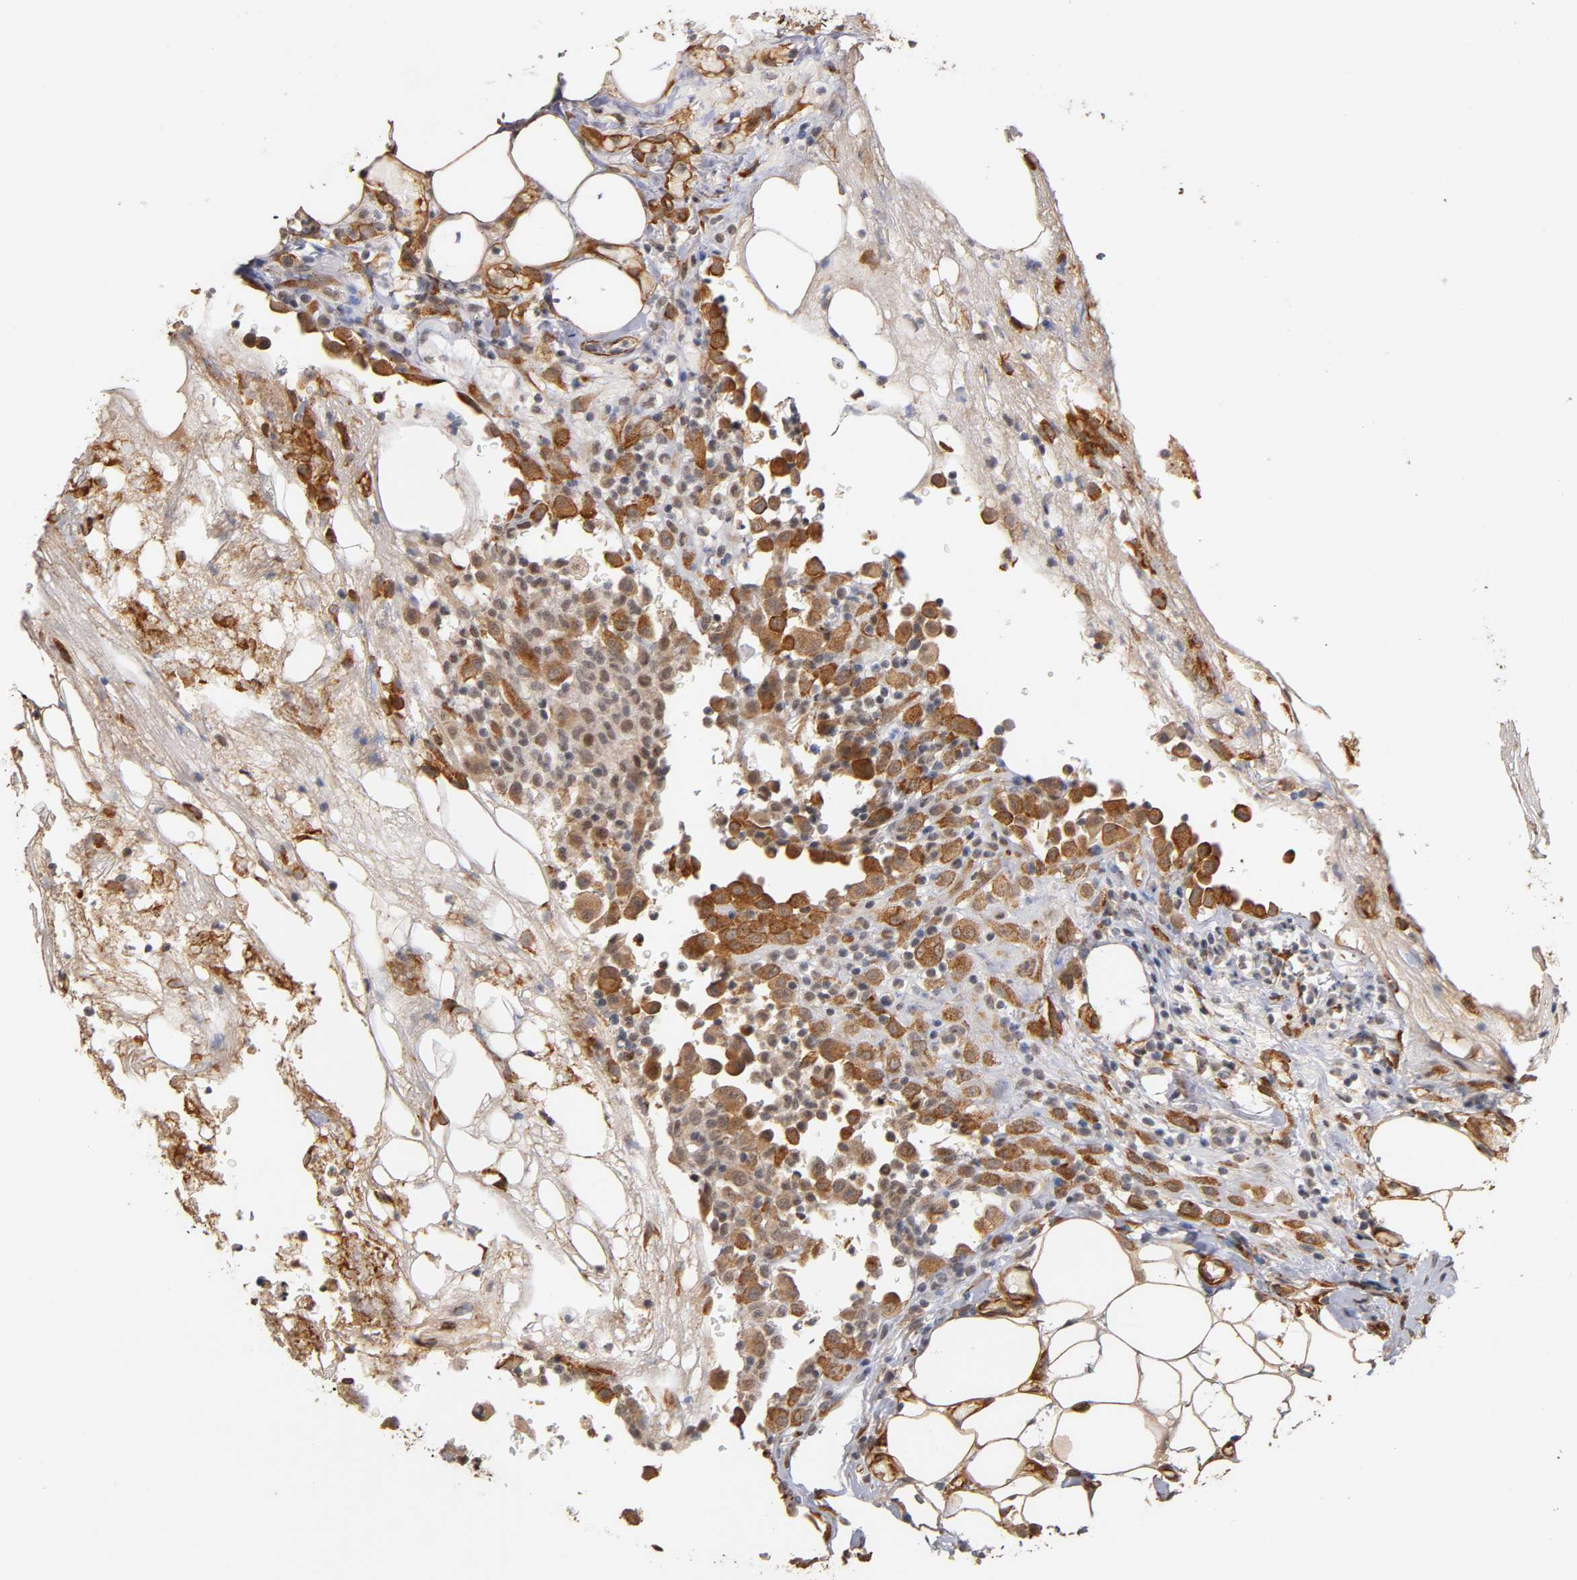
{"staining": {"intensity": "strong", "quantity": "25%-75%", "location": "cytoplasmic/membranous"}, "tissue": "colorectal cancer", "cell_type": "Tumor cells", "image_type": "cancer", "snomed": [{"axis": "morphology", "description": "Adenocarcinoma, NOS"}, {"axis": "topography", "description": "Colon"}], "caption": "Colorectal adenocarcinoma tissue displays strong cytoplasmic/membranous positivity in about 25%-75% of tumor cells The staining was performed using DAB (3,3'-diaminobenzidine), with brown indicating positive protein expression. Nuclei are stained blue with hematoxylin.", "gene": "LAMB1", "patient": {"sex": "female", "age": 86}}